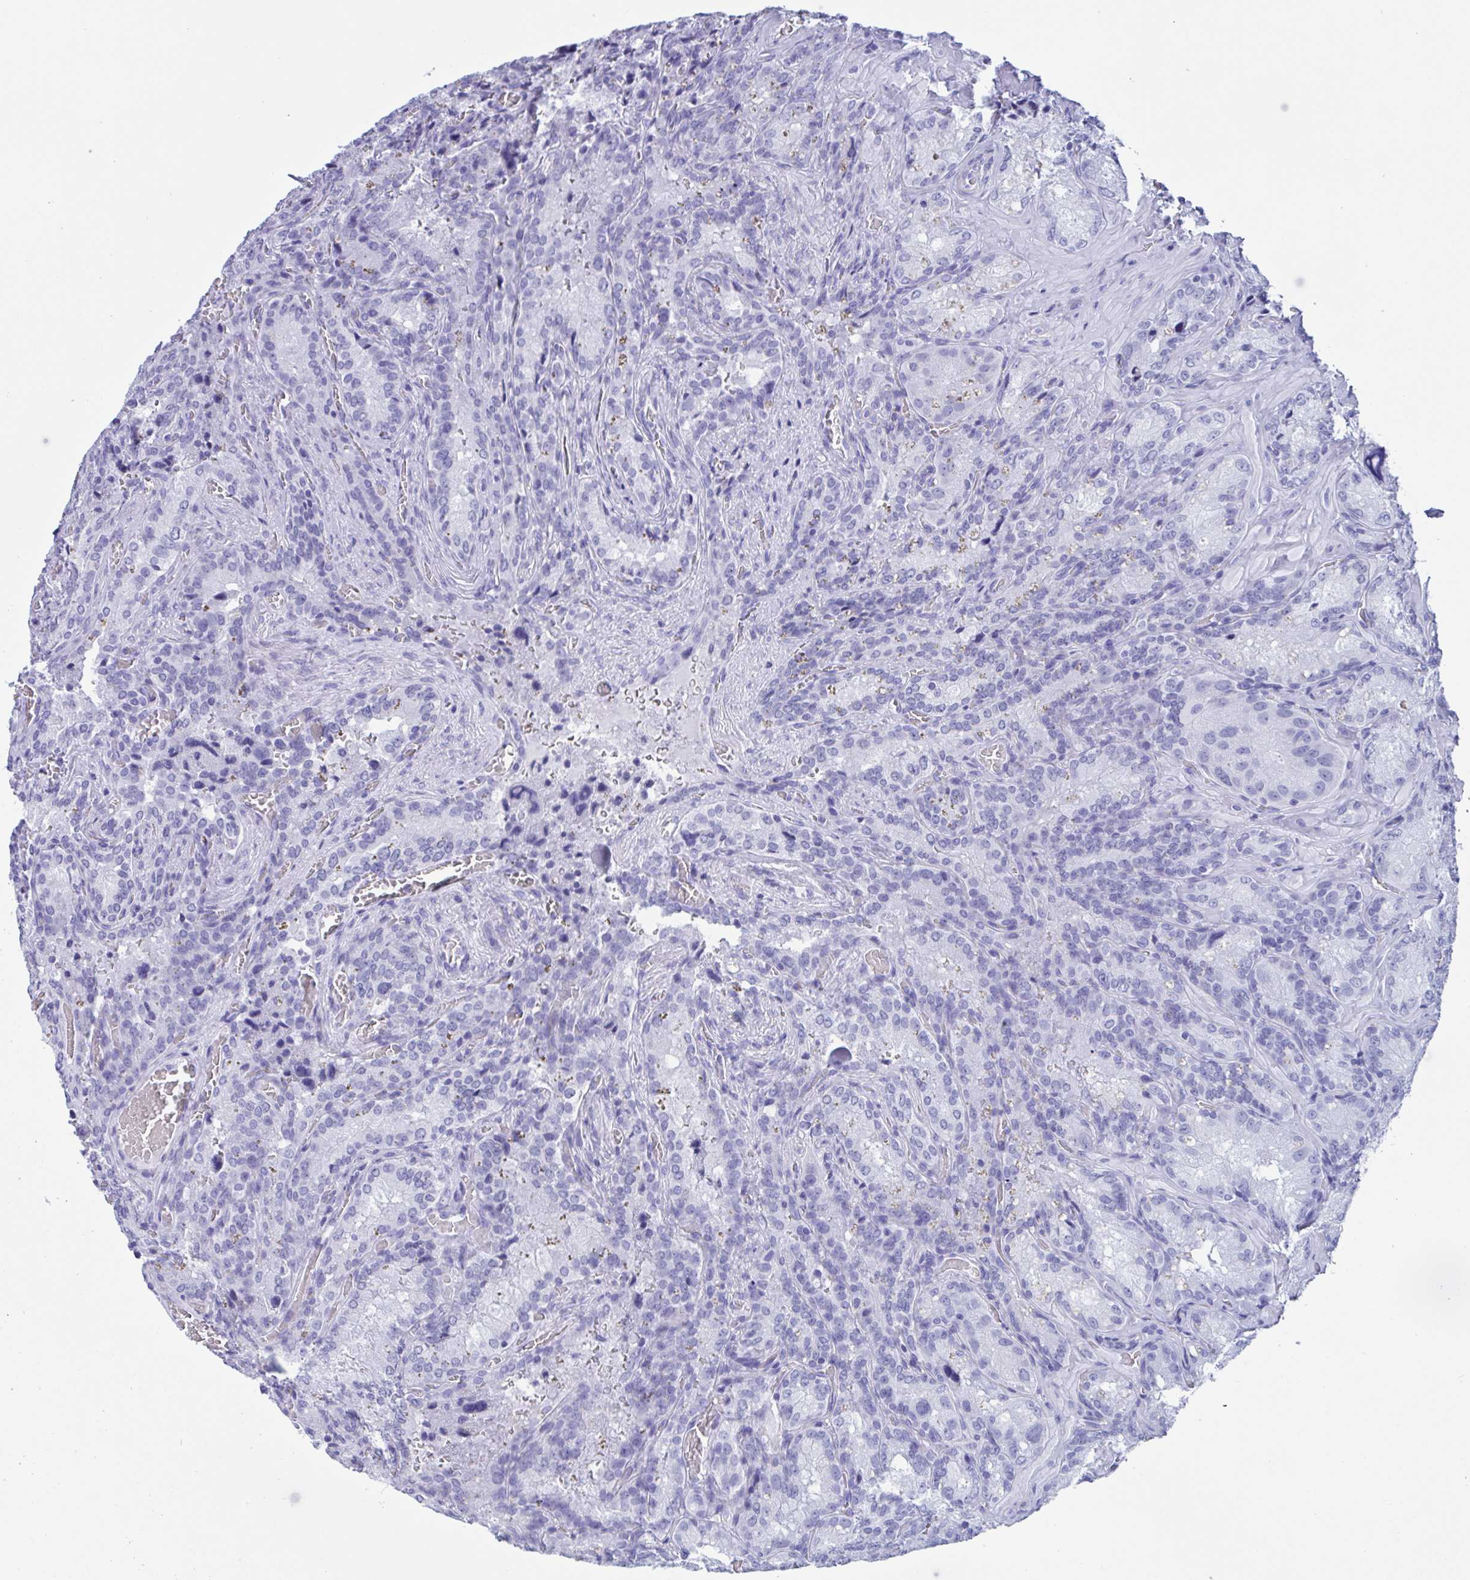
{"staining": {"intensity": "negative", "quantity": "none", "location": "none"}, "tissue": "seminal vesicle", "cell_type": "Glandular cells", "image_type": "normal", "snomed": [{"axis": "morphology", "description": "Normal tissue, NOS"}, {"axis": "topography", "description": "Seminal veicle"}], "caption": "This is an immunohistochemistry photomicrograph of normal seminal vesicle. There is no staining in glandular cells.", "gene": "ZNF850", "patient": {"sex": "male", "age": 47}}